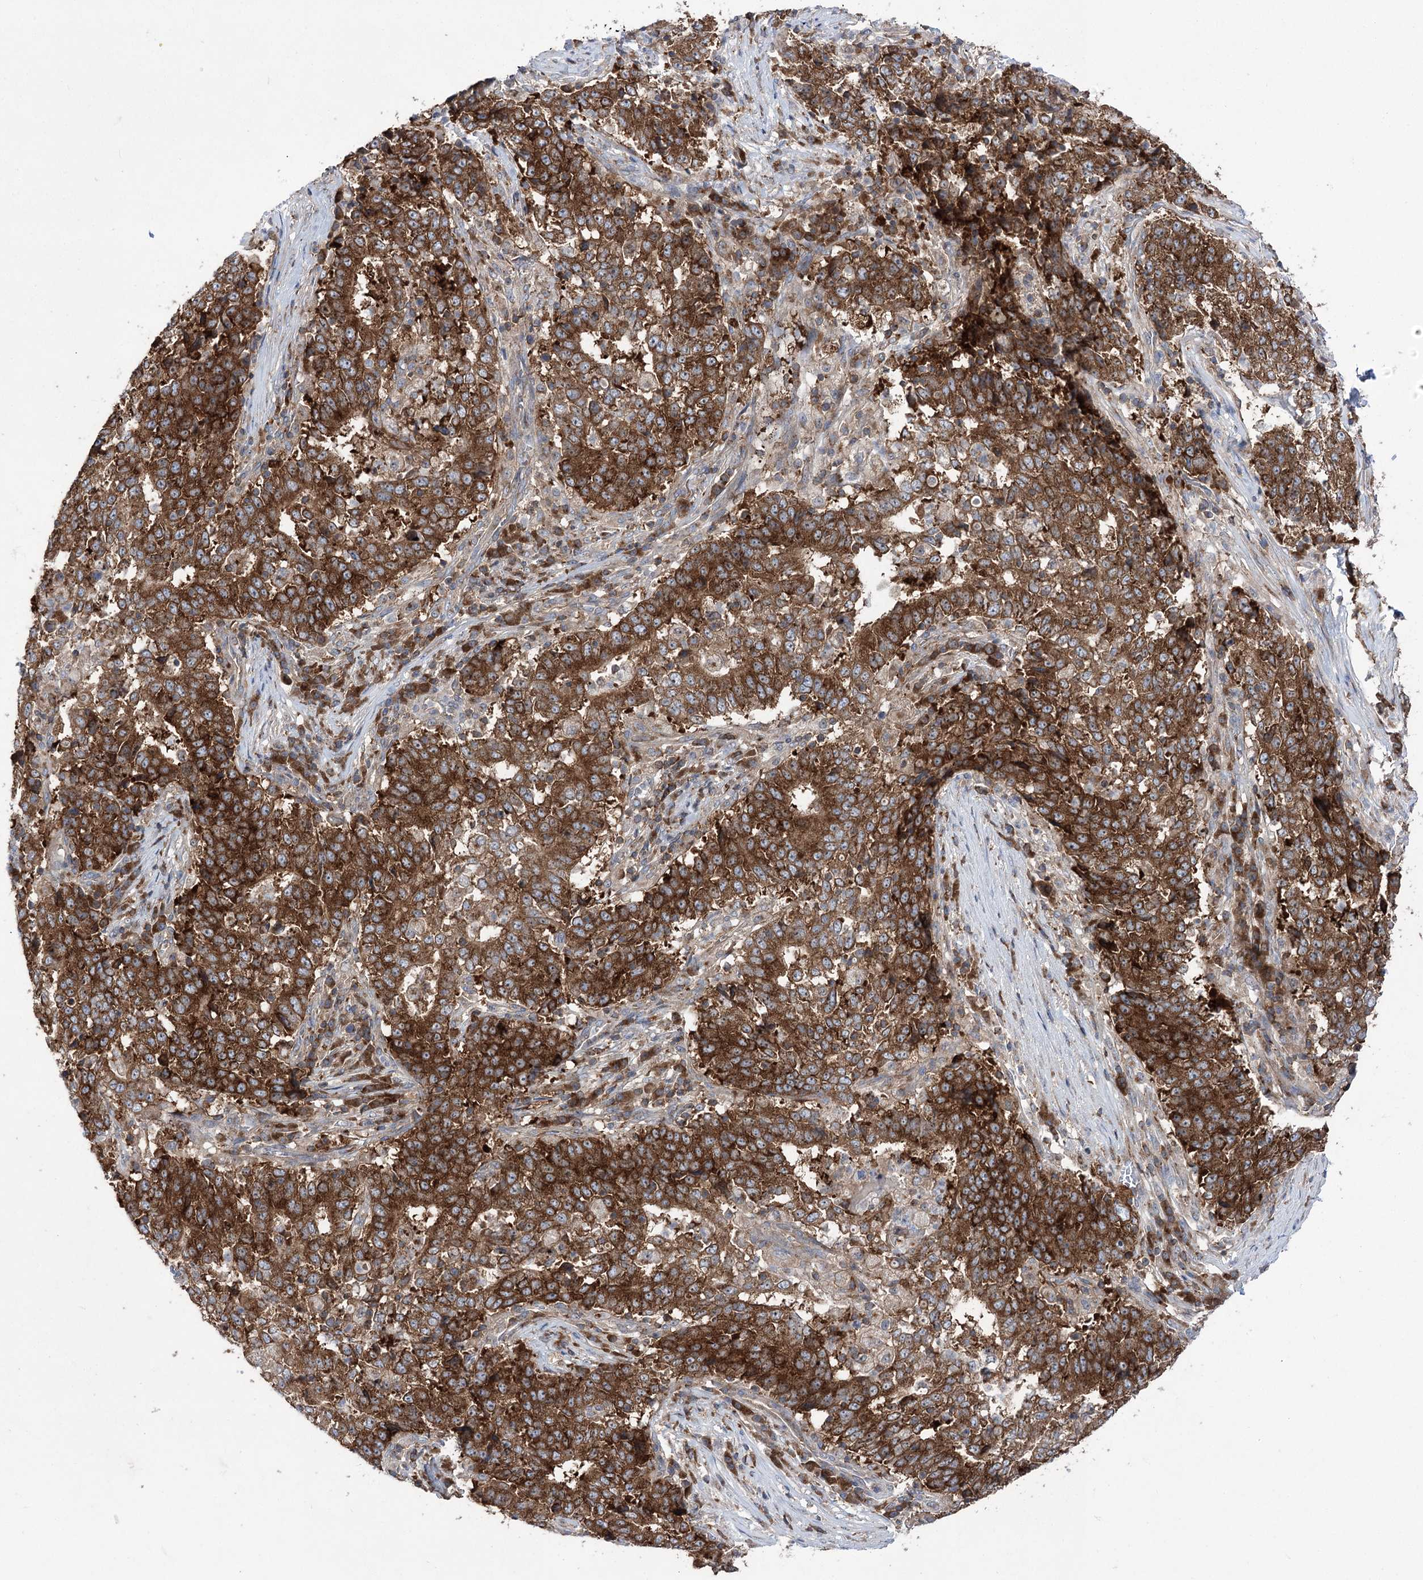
{"staining": {"intensity": "strong", "quantity": ">75%", "location": "cytoplasmic/membranous"}, "tissue": "stomach cancer", "cell_type": "Tumor cells", "image_type": "cancer", "snomed": [{"axis": "morphology", "description": "Adenocarcinoma, NOS"}, {"axis": "topography", "description": "Stomach"}], "caption": "High-power microscopy captured an IHC micrograph of stomach cancer, revealing strong cytoplasmic/membranous positivity in about >75% of tumor cells.", "gene": "ZNF622", "patient": {"sex": "male", "age": 59}}